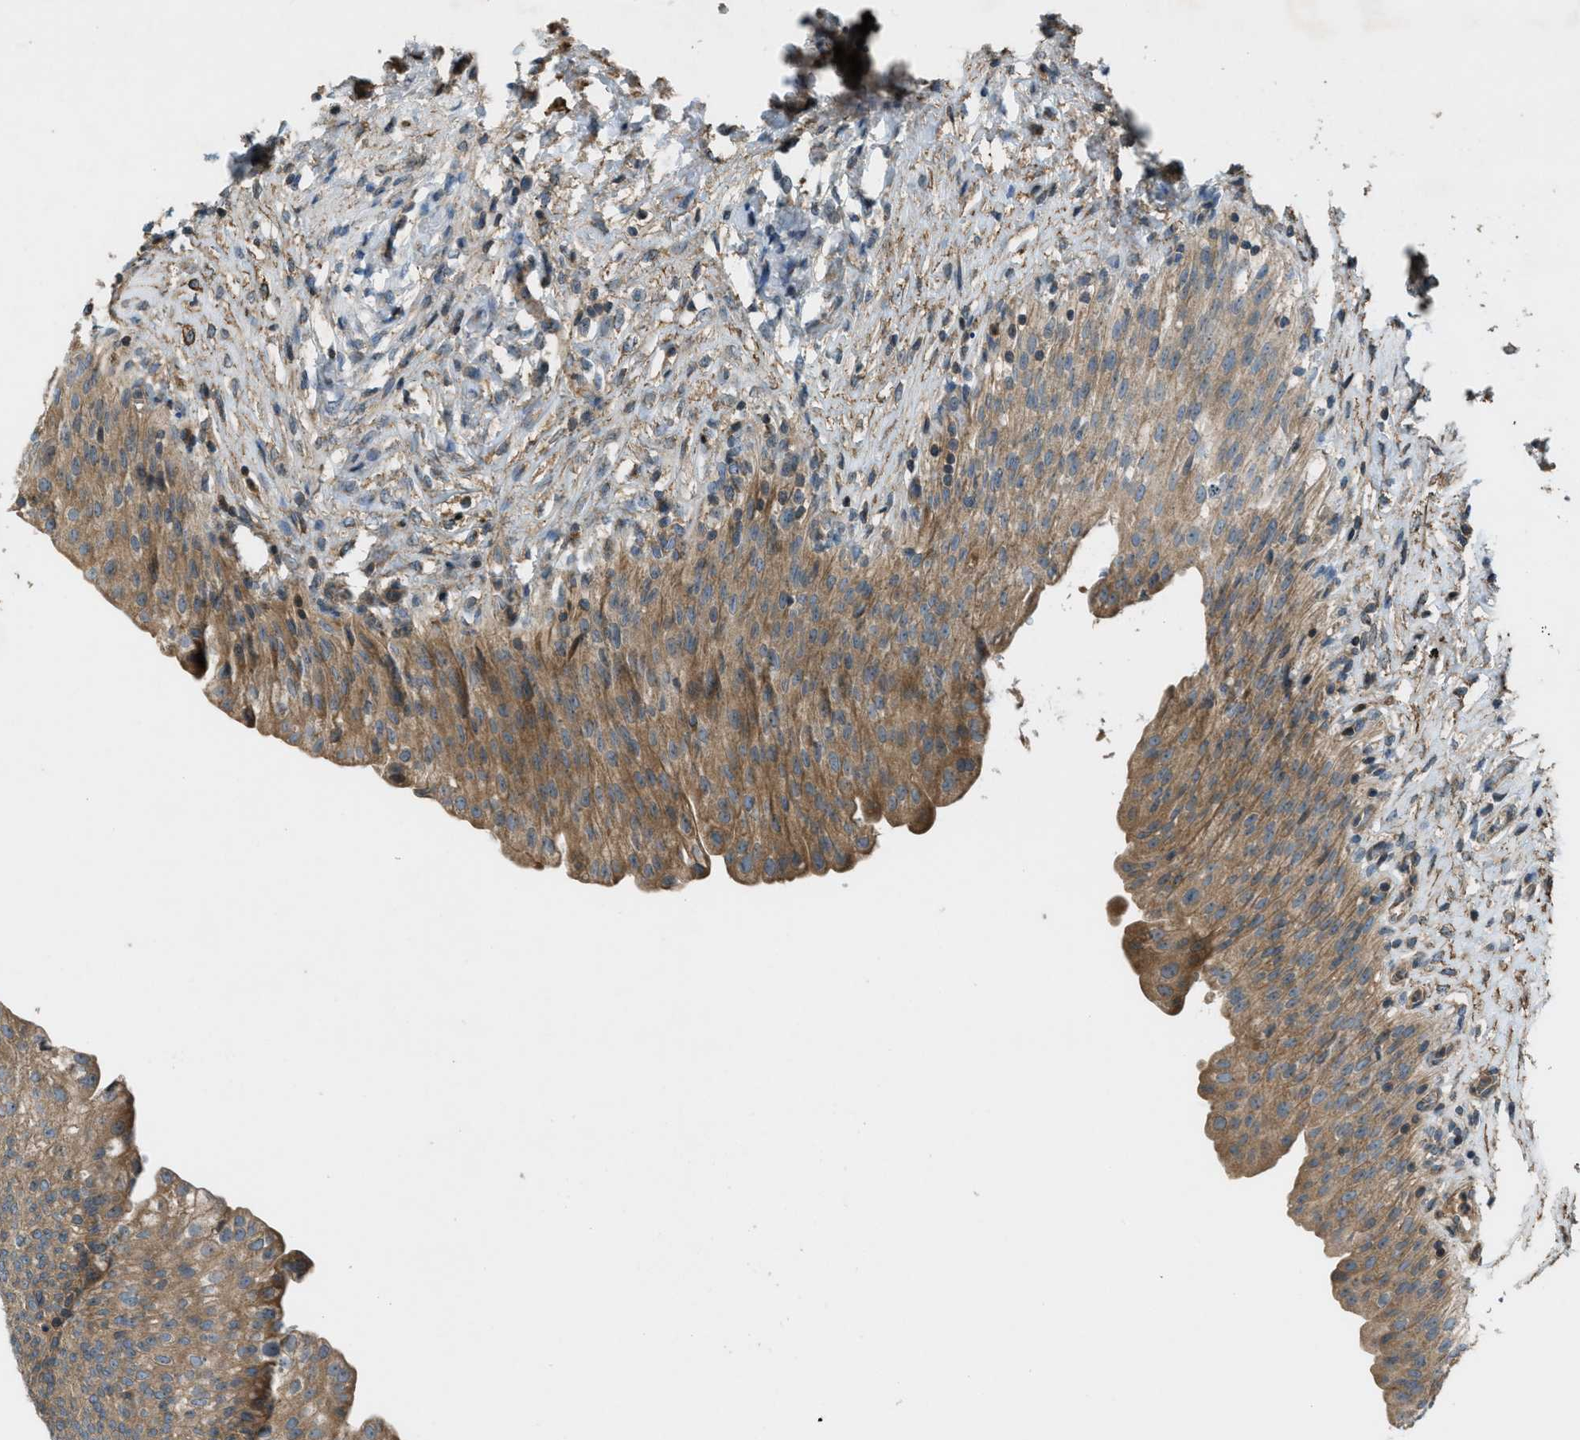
{"staining": {"intensity": "moderate", "quantity": ">75%", "location": "cytoplasmic/membranous"}, "tissue": "urinary bladder", "cell_type": "Urothelial cells", "image_type": "normal", "snomed": [{"axis": "morphology", "description": "Urothelial carcinoma, High grade"}, {"axis": "topography", "description": "Urinary bladder"}], "caption": "Protein staining of benign urinary bladder reveals moderate cytoplasmic/membranous expression in approximately >75% of urothelial cells.", "gene": "VEZT", "patient": {"sex": "male", "age": 46}}